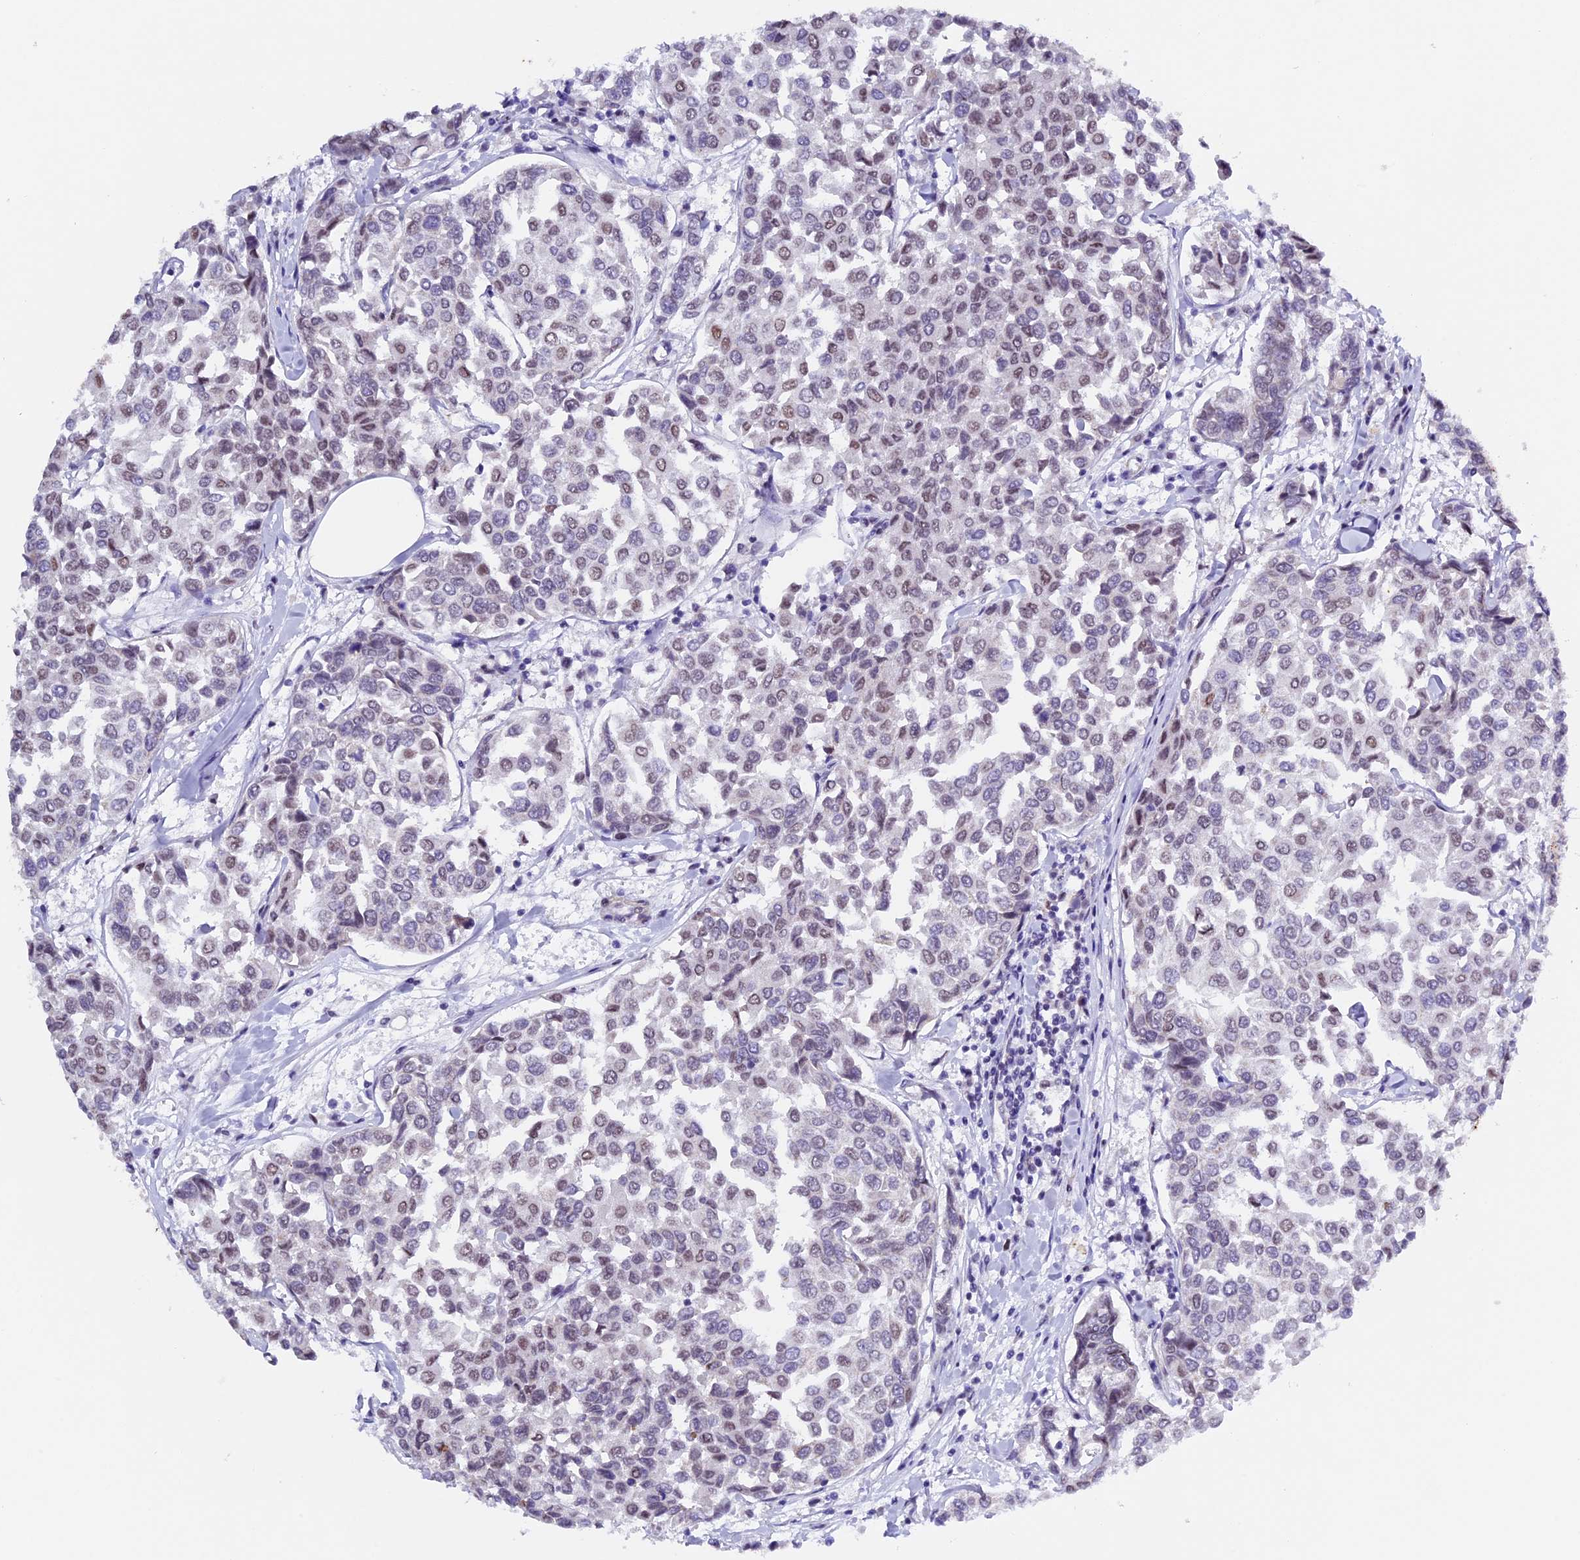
{"staining": {"intensity": "weak", "quantity": "25%-75%", "location": "nuclear"}, "tissue": "breast cancer", "cell_type": "Tumor cells", "image_type": "cancer", "snomed": [{"axis": "morphology", "description": "Duct carcinoma"}, {"axis": "topography", "description": "Breast"}], "caption": "This is an image of immunohistochemistry (IHC) staining of invasive ductal carcinoma (breast), which shows weak staining in the nuclear of tumor cells.", "gene": "TFAM", "patient": {"sex": "female", "age": 55}}